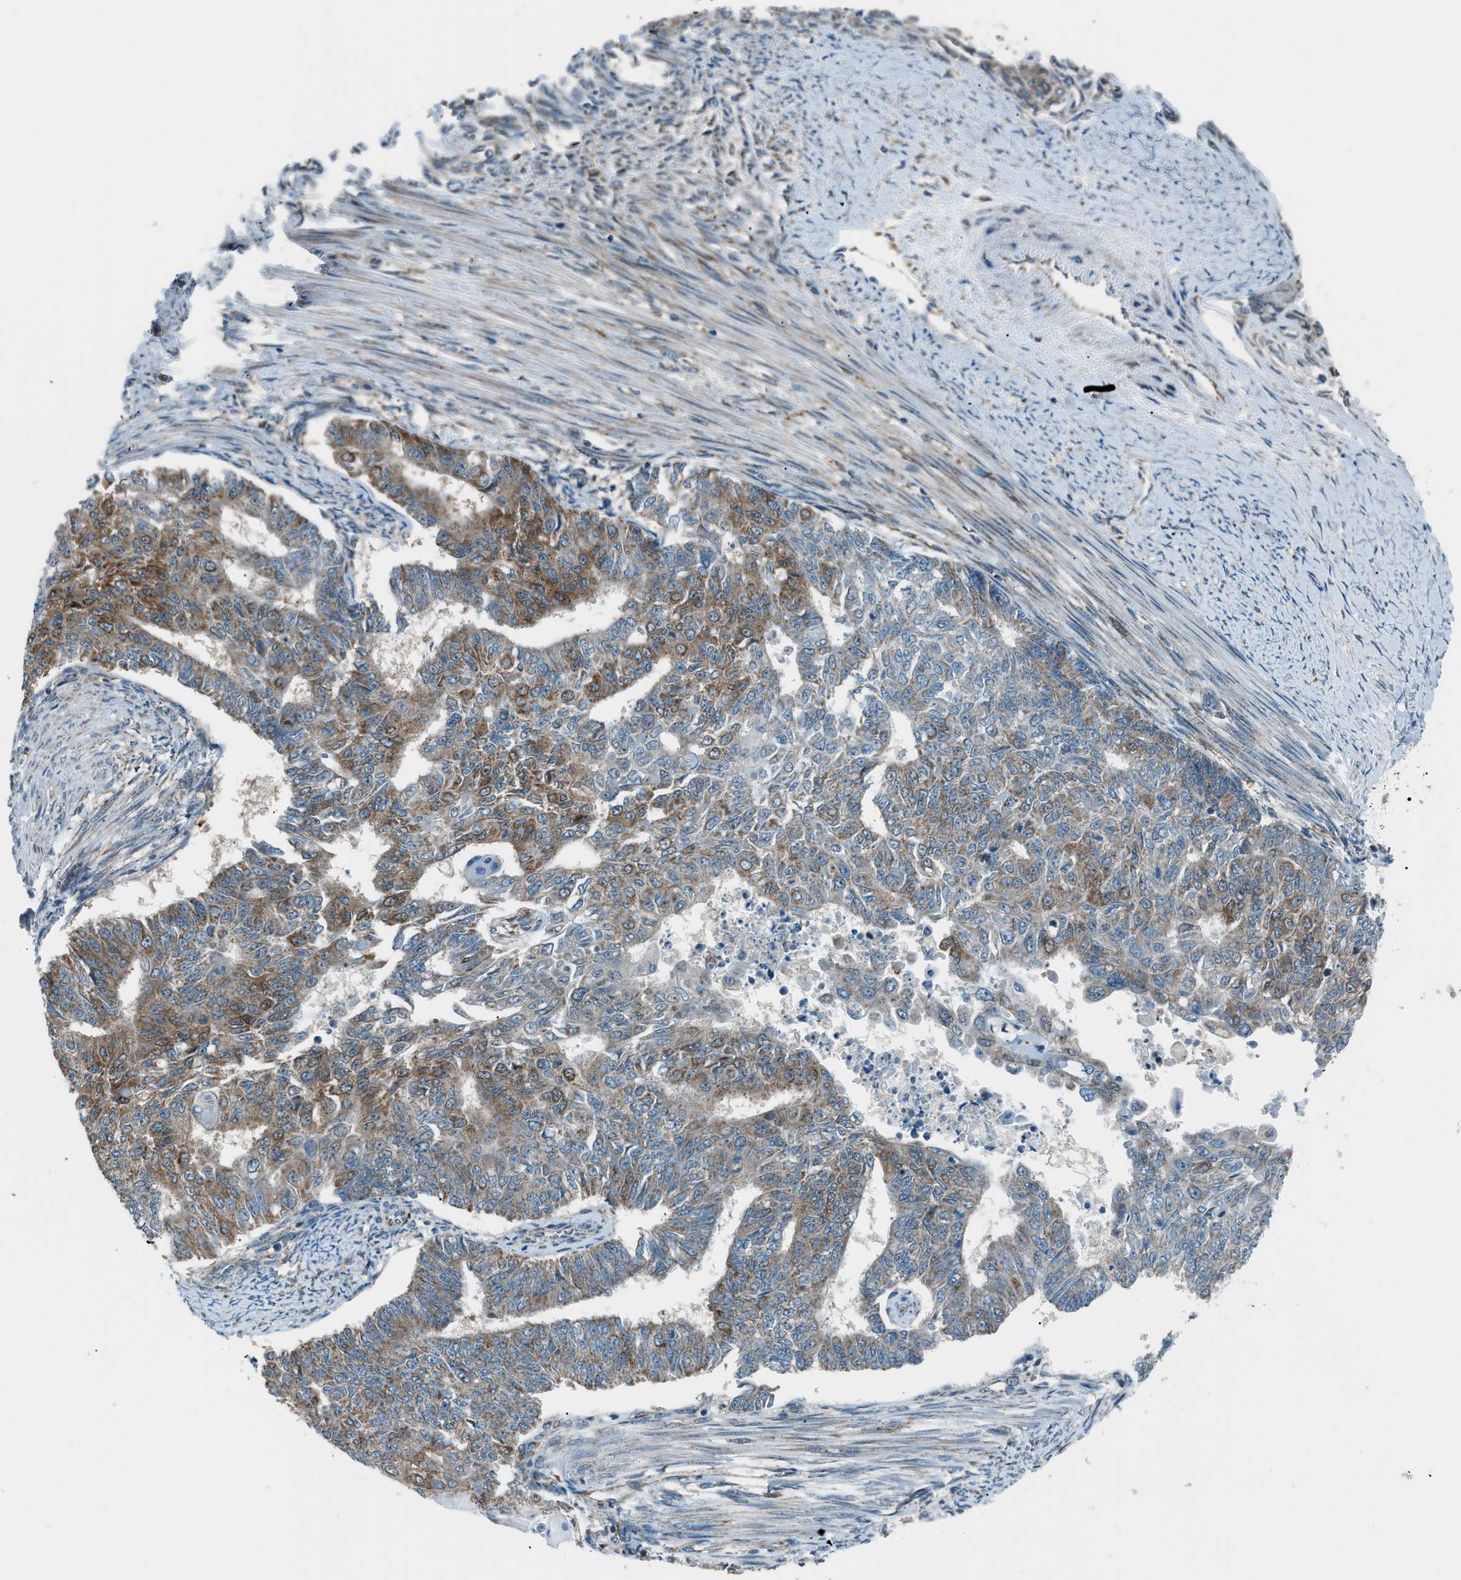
{"staining": {"intensity": "moderate", "quantity": "25%-75%", "location": "cytoplasmic/membranous"}, "tissue": "endometrial cancer", "cell_type": "Tumor cells", "image_type": "cancer", "snomed": [{"axis": "morphology", "description": "Adenocarcinoma, NOS"}, {"axis": "topography", "description": "Endometrium"}], "caption": "Endometrial cancer stained with a brown dye displays moderate cytoplasmic/membranous positive staining in about 25%-75% of tumor cells.", "gene": "PIGG", "patient": {"sex": "female", "age": 32}}